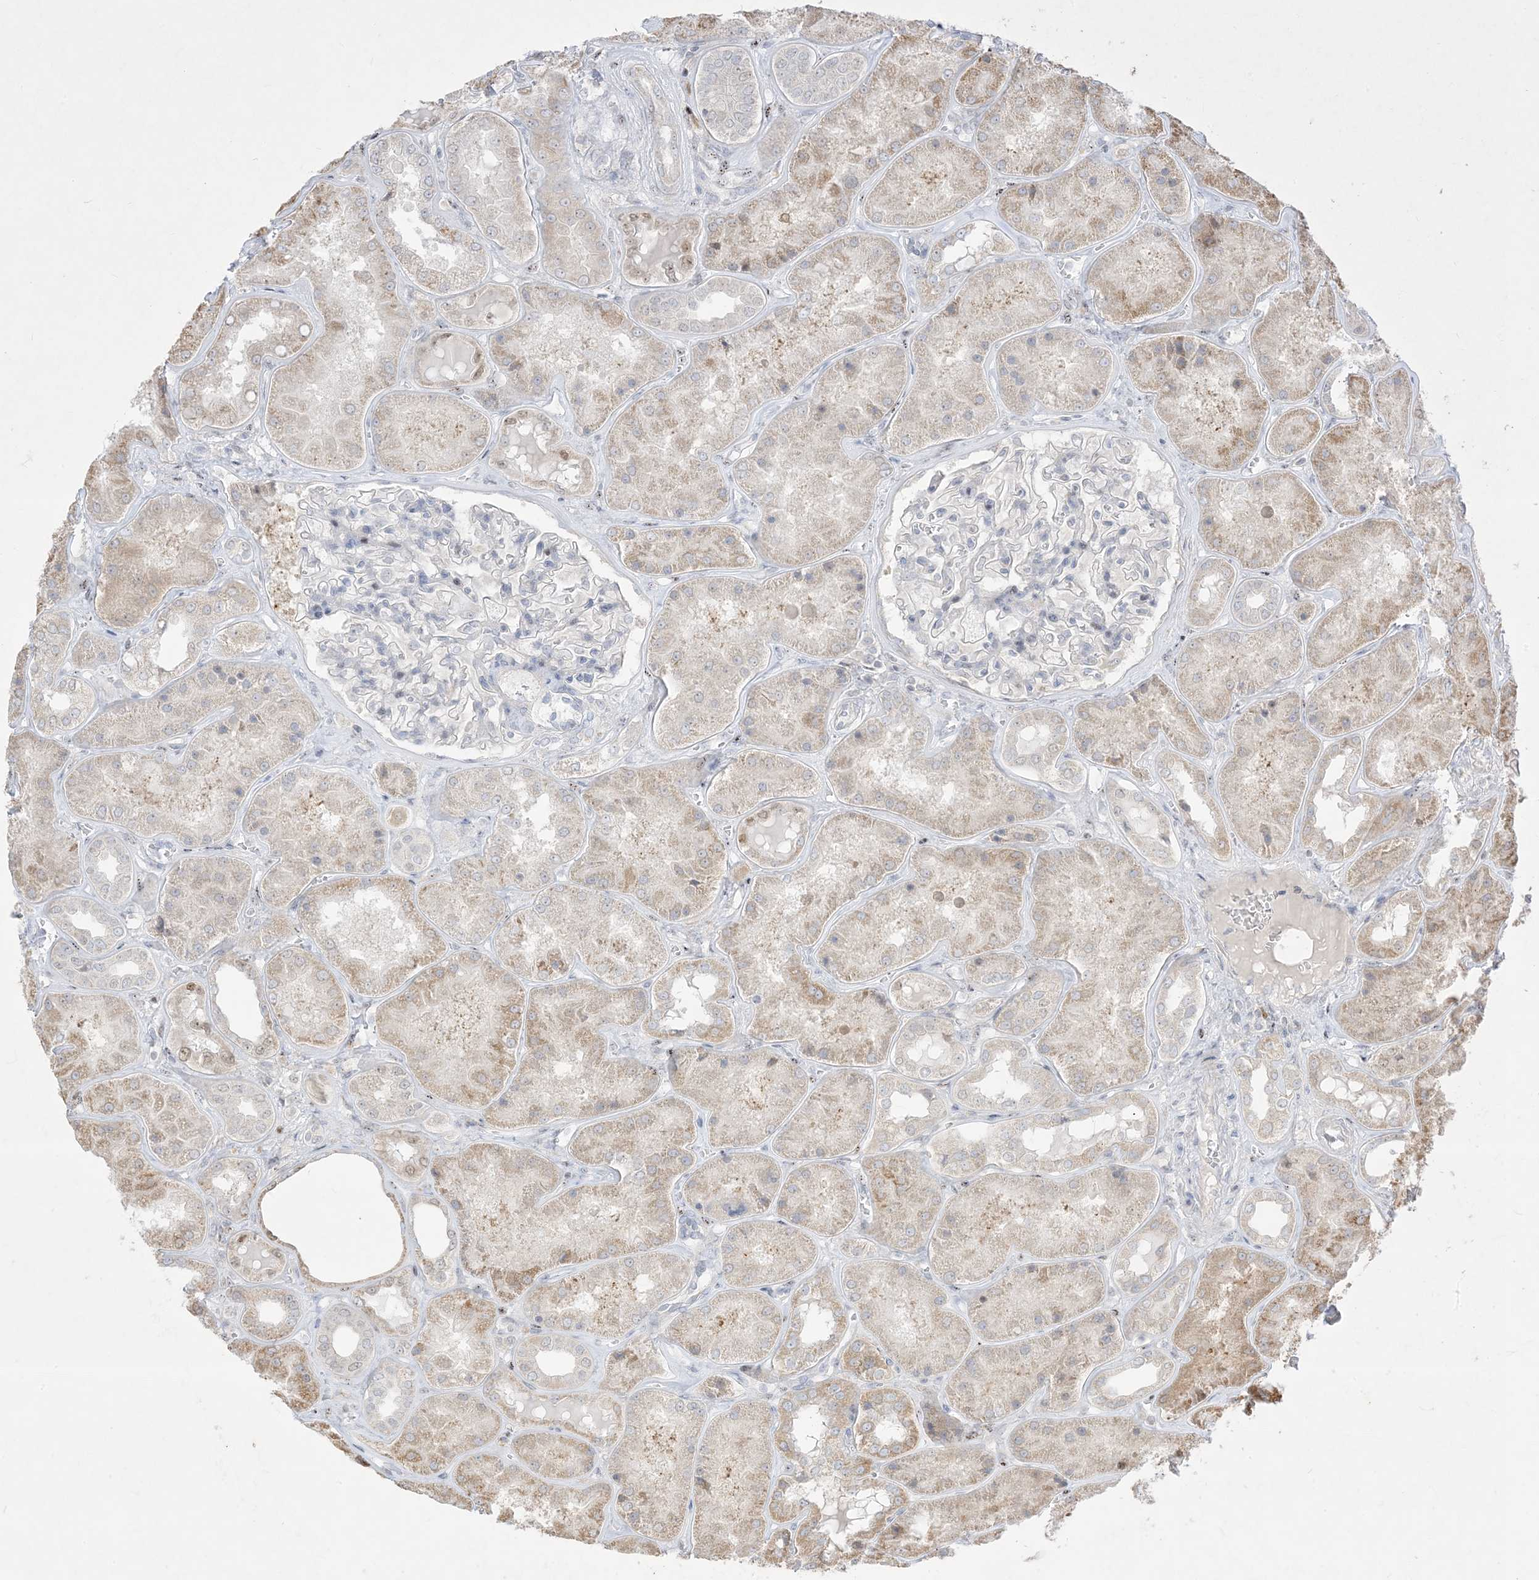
{"staining": {"intensity": "negative", "quantity": "none", "location": "none"}, "tissue": "kidney", "cell_type": "Cells in glomeruli", "image_type": "normal", "snomed": [{"axis": "morphology", "description": "Normal tissue, NOS"}, {"axis": "topography", "description": "Kidney"}], "caption": "Immunohistochemistry of benign kidney displays no expression in cells in glomeruli.", "gene": "BHLHE40", "patient": {"sex": "female", "age": 56}}